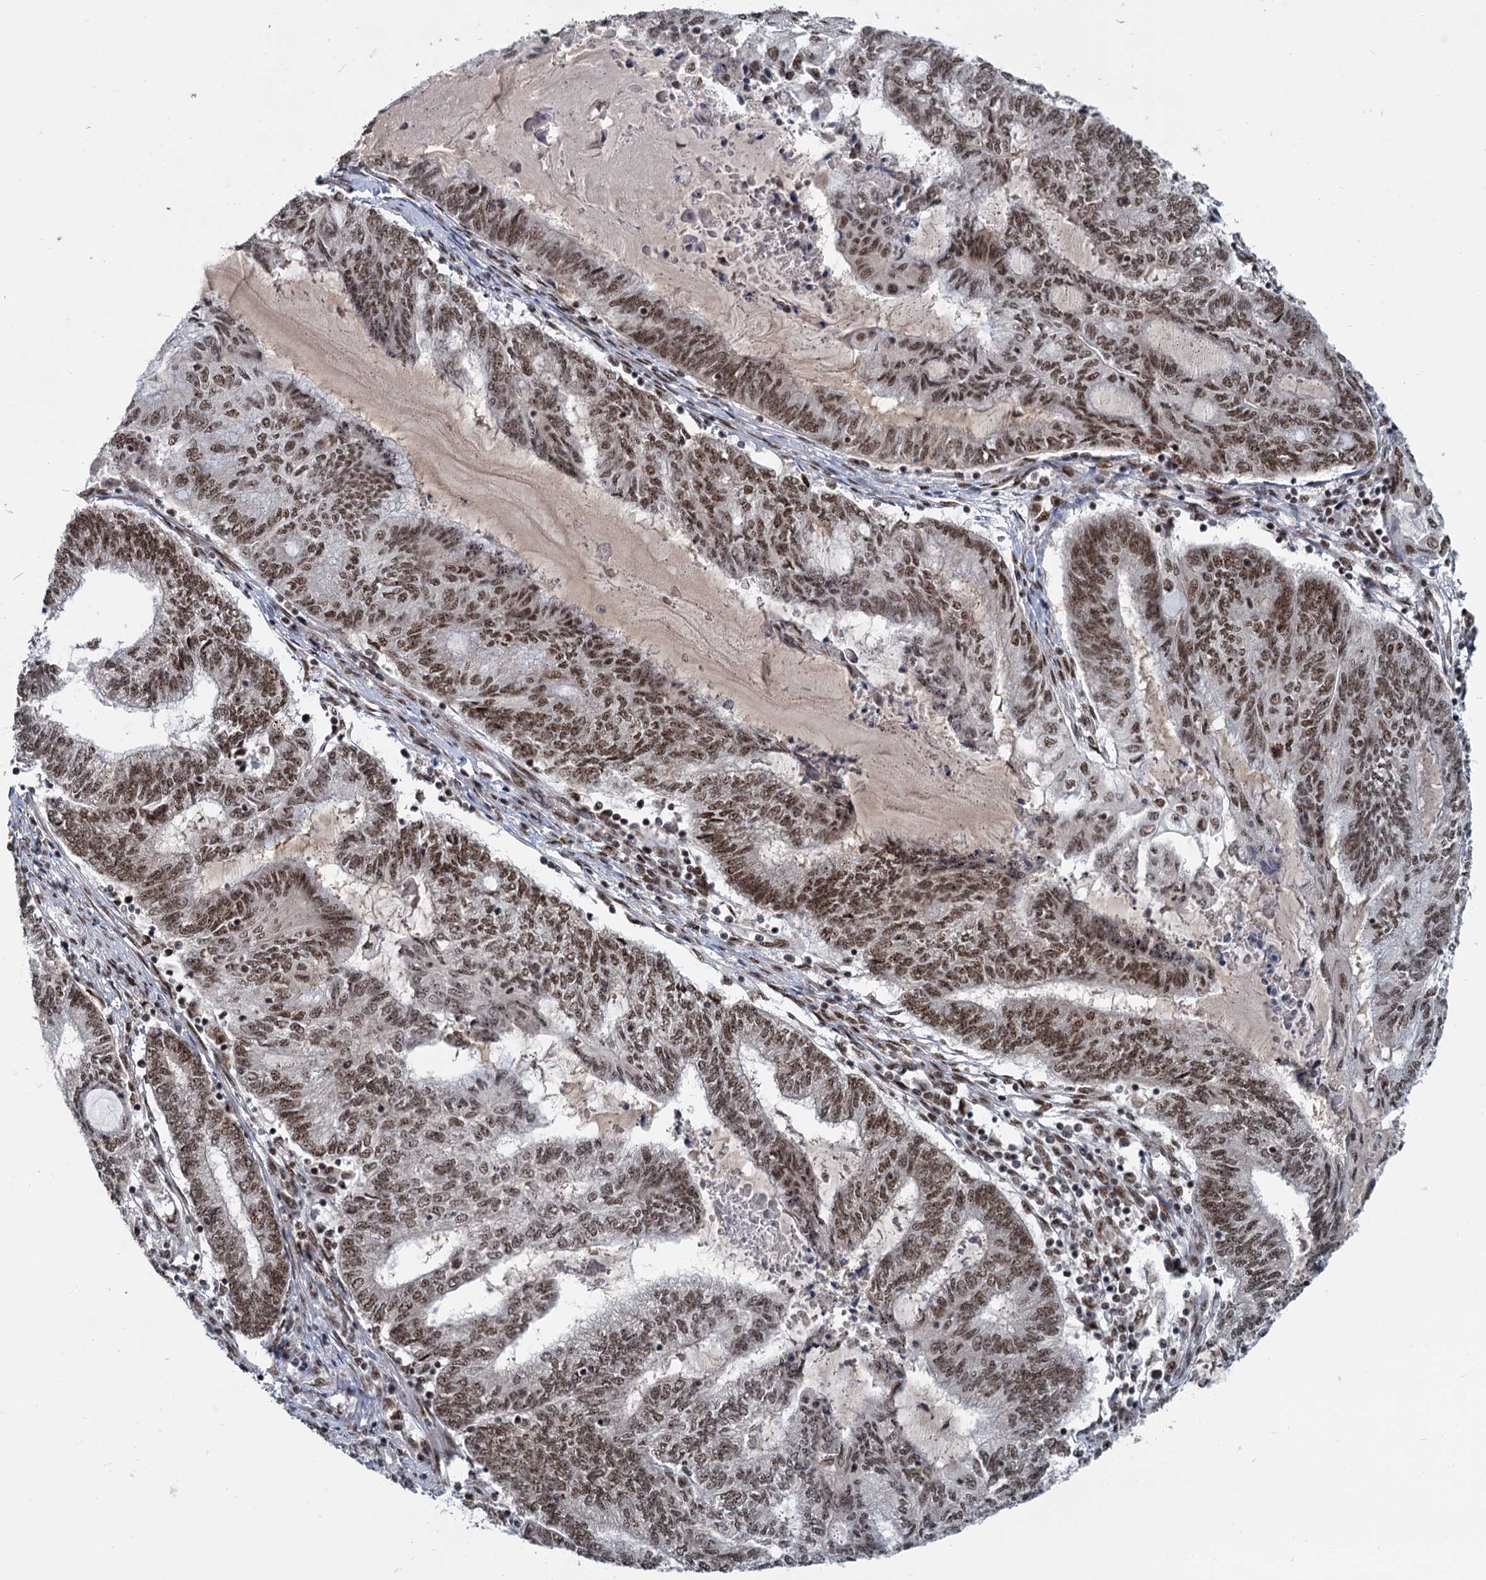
{"staining": {"intensity": "moderate", "quantity": ">75%", "location": "nuclear"}, "tissue": "endometrial cancer", "cell_type": "Tumor cells", "image_type": "cancer", "snomed": [{"axis": "morphology", "description": "Adenocarcinoma, NOS"}, {"axis": "topography", "description": "Uterus"}, {"axis": "topography", "description": "Endometrium"}], "caption": "A medium amount of moderate nuclear expression is identified in approximately >75% of tumor cells in endometrial adenocarcinoma tissue.", "gene": "WBP4", "patient": {"sex": "female", "age": 70}}